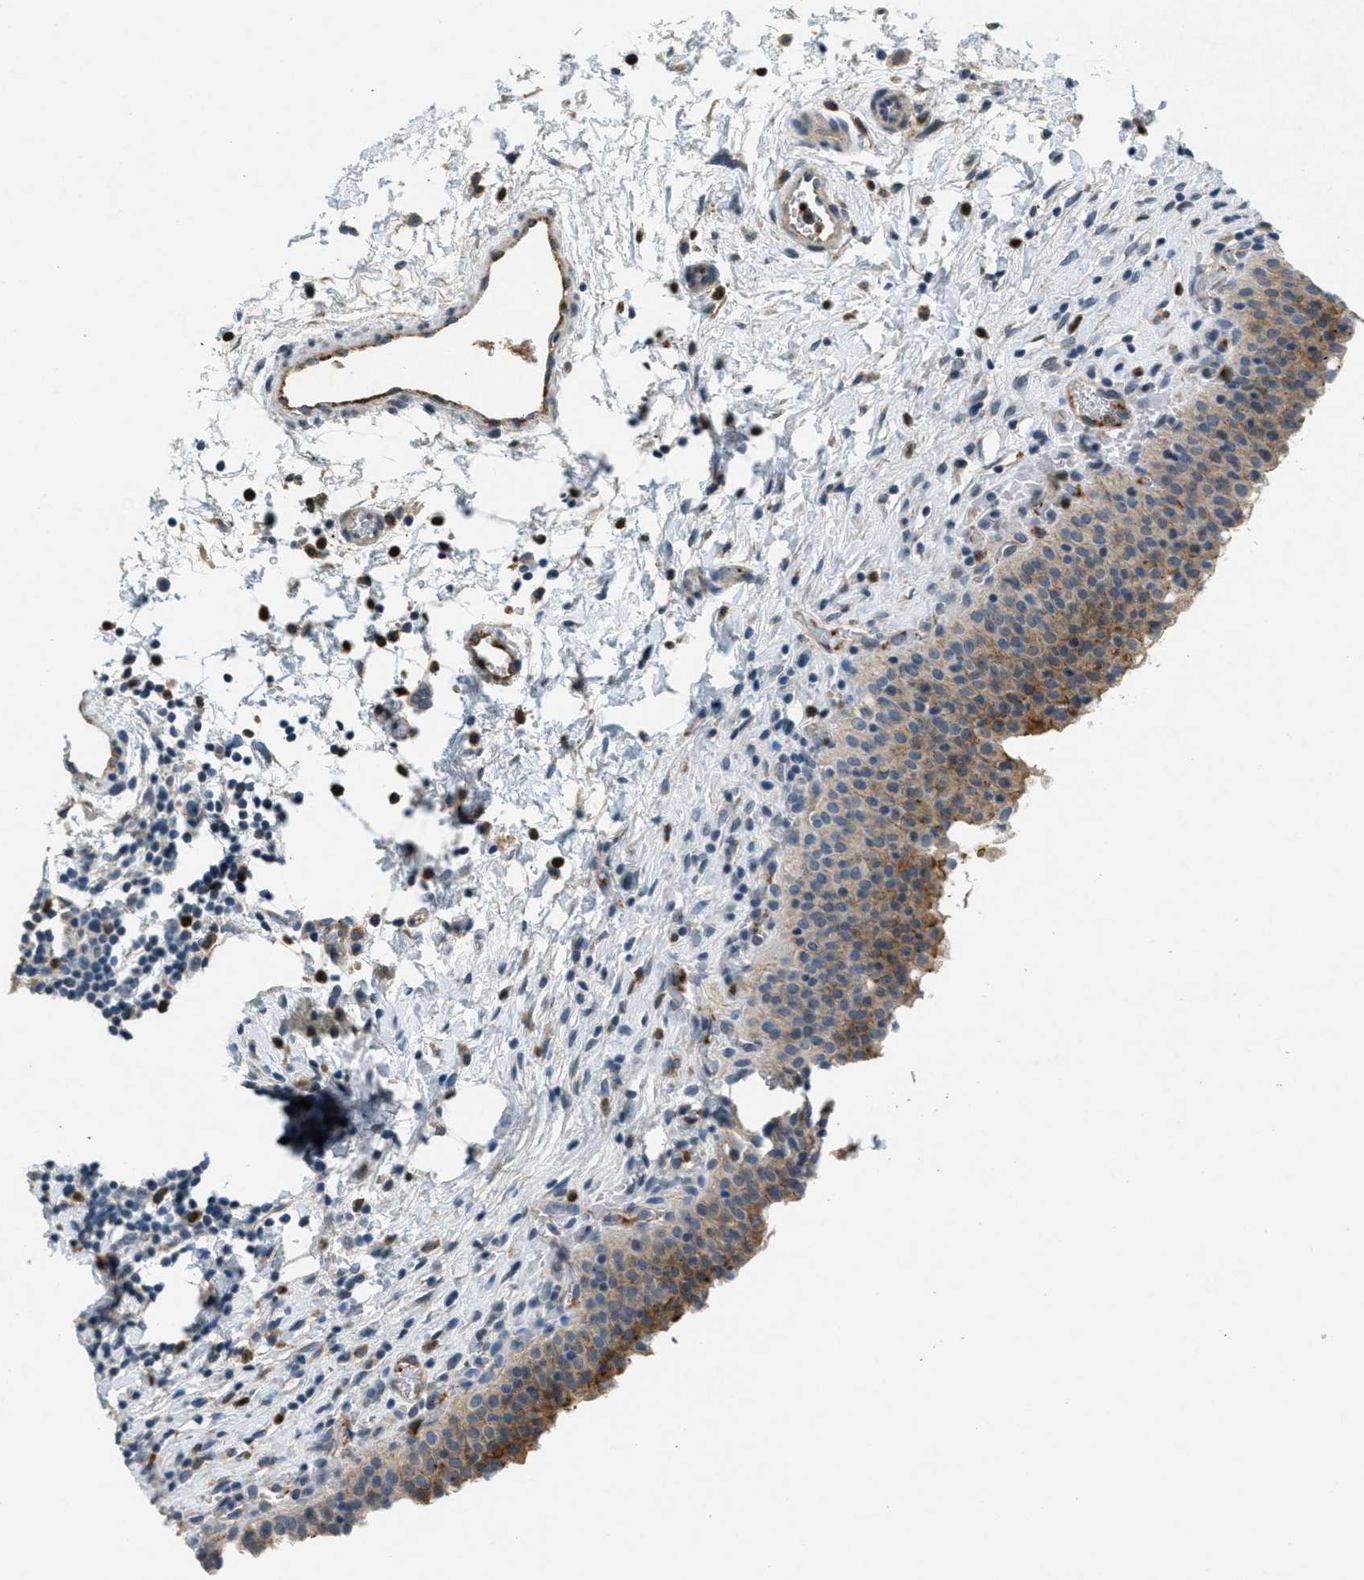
{"staining": {"intensity": "moderate", "quantity": ">75%", "location": "cytoplasmic/membranous"}, "tissue": "urinary bladder", "cell_type": "Urothelial cells", "image_type": "normal", "snomed": [{"axis": "morphology", "description": "Normal tissue, NOS"}, {"axis": "topography", "description": "Urinary bladder"}], "caption": "Immunohistochemistry (IHC) of benign human urinary bladder displays medium levels of moderate cytoplasmic/membranous staining in approximately >75% of urothelial cells.", "gene": "RAB3D", "patient": {"sex": "male", "age": 51}}